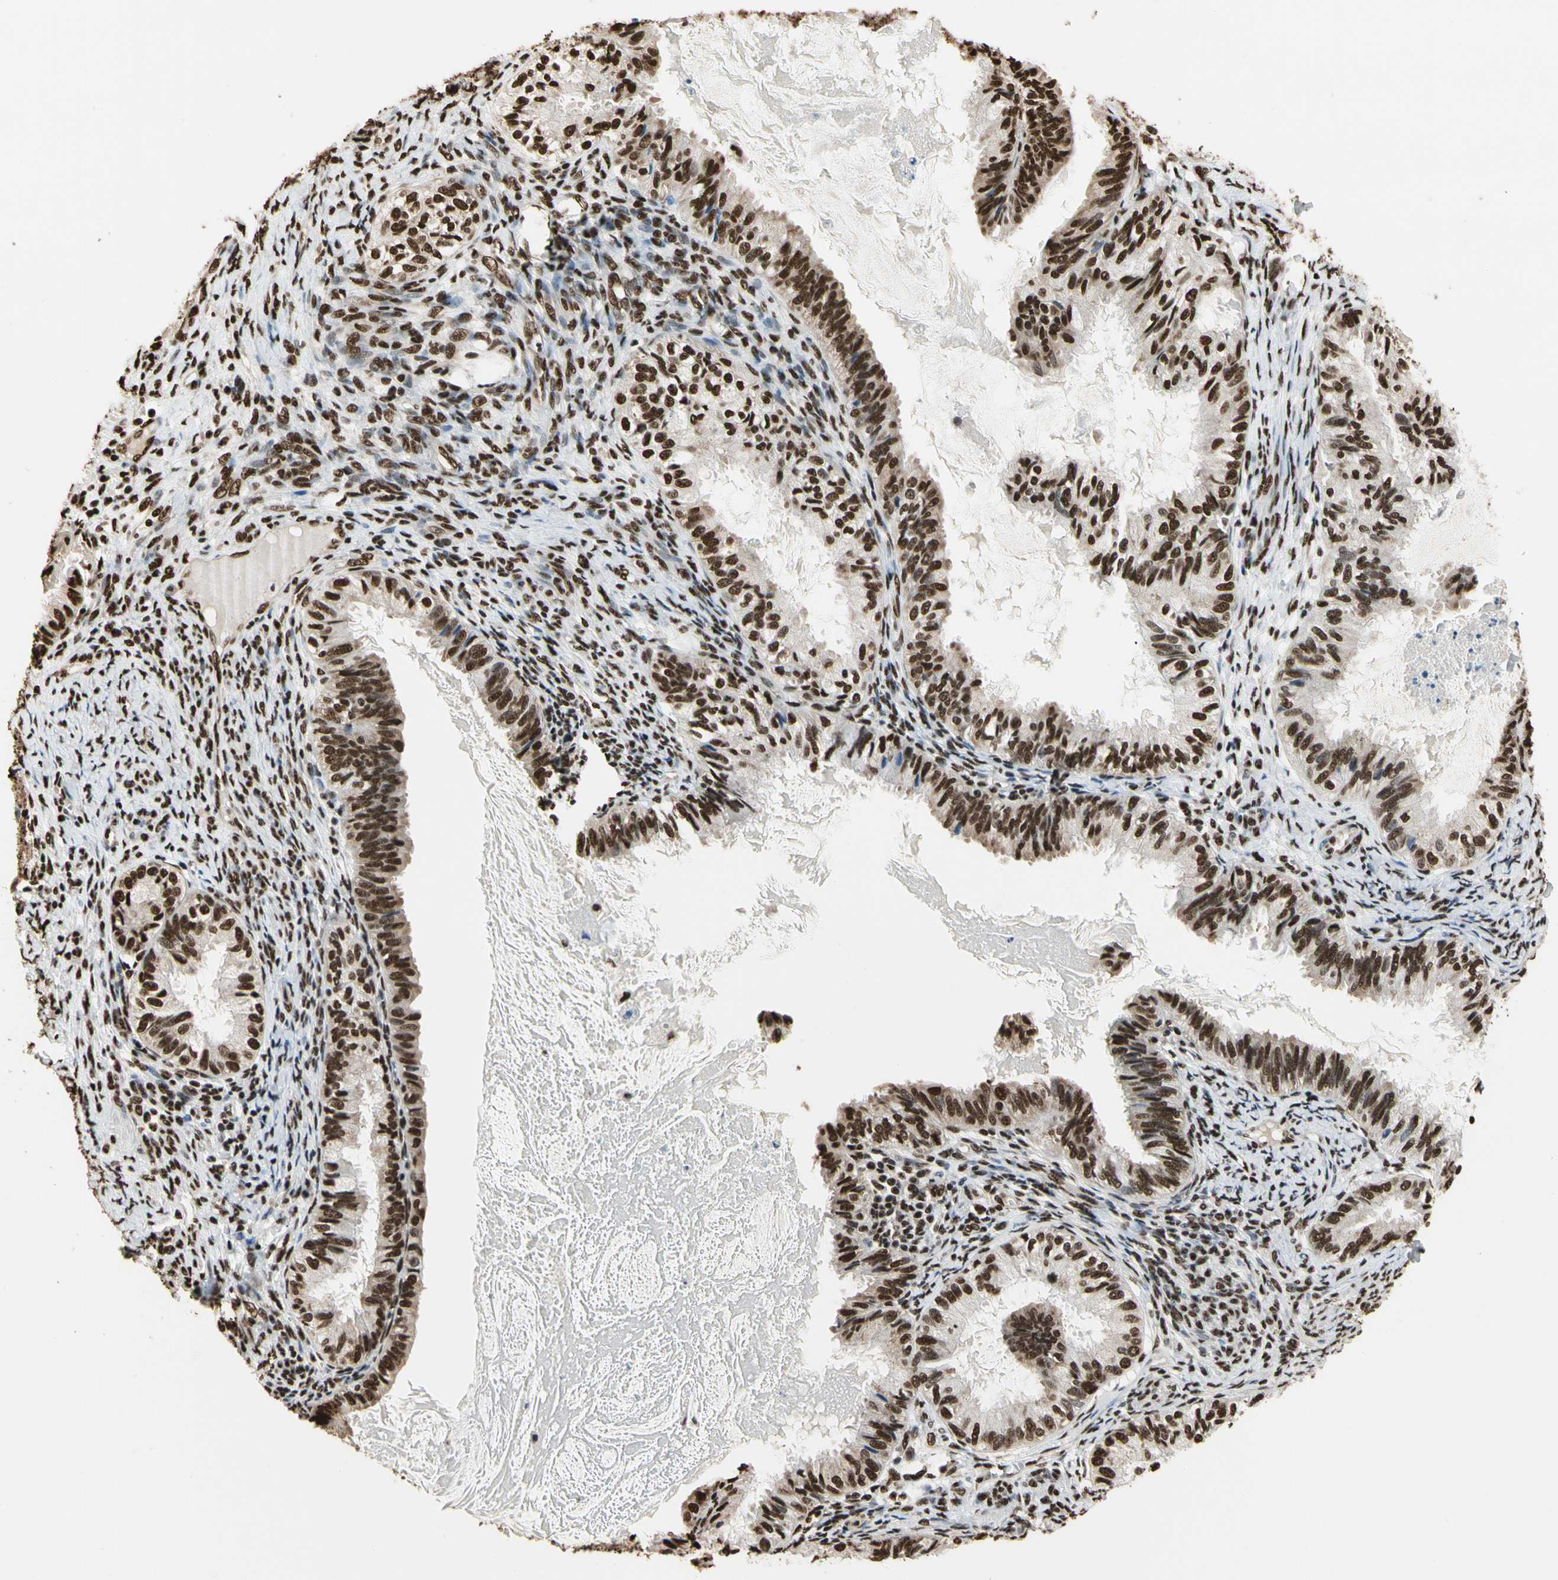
{"staining": {"intensity": "strong", "quantity": ">75%", "location": "nuclear"}, "tissue": "cervical cancer", "cell_type": "Tumor cells", "image_type": "cancer", "snomed": [{"axis": "morphology", "description": "Normal tissue, NOS"}, {"axis": "morphology", "description": "Adenocarcinoma, NOS"}, {"axis": "topography", "description": "Cervix"}, {"axis": "topography", "description": "Endometrium"}], "caption": "Immunohistochemical staining of human cervical cancer shows high levels of strong nuclear staining in approximately >75% of tumor cells.", "gene": "HNRNPK", "patient": {"sex": "female", "age": 86}}